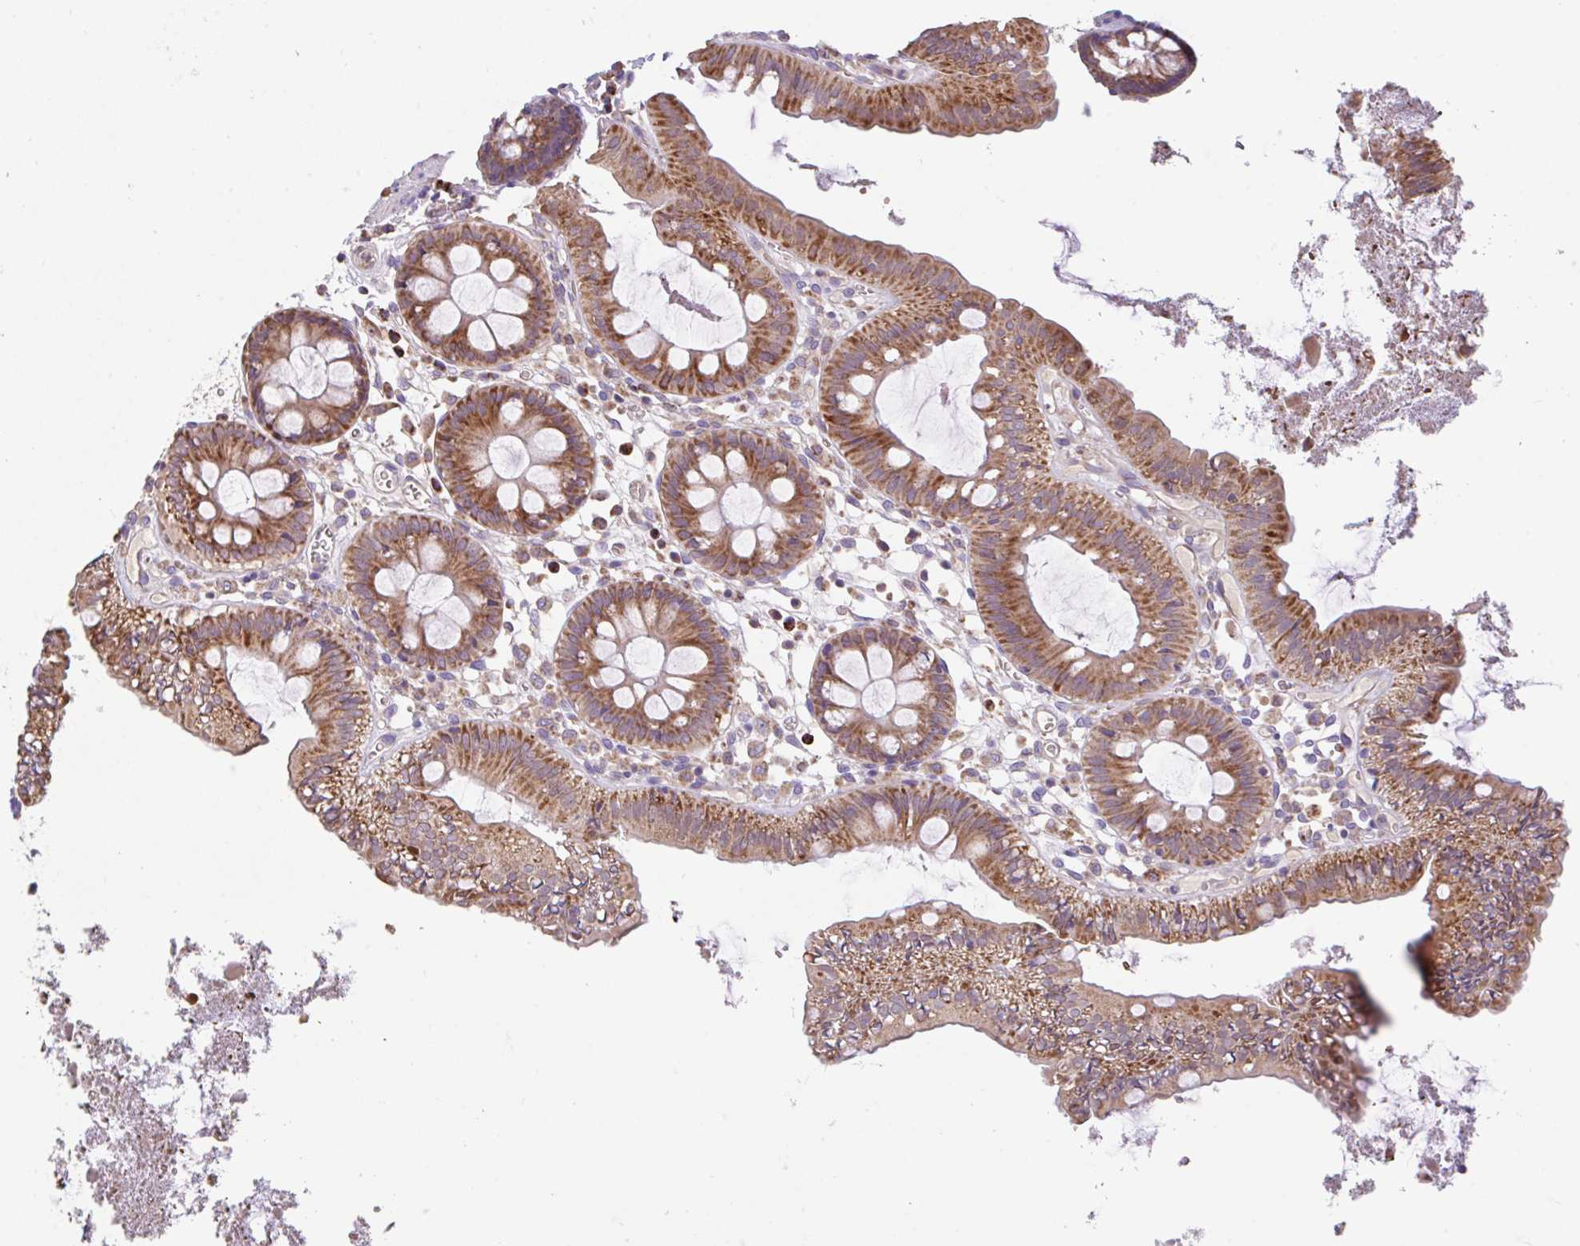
{"staining": {"intensity": "weak", "quantity": ">75%", "location": "cytoplasmic/membranous"}, "tissue": "colon", "cell_type": "Endothelial cells", "image_type": "normal", "snomed": [{"axis": "morphology", "description": "Normal tissue, NOS"}, {"axis": "topography", "description": "Colon"}, {"axis": "topography", "description": "Peripheral nerve tissue"}], "caption": "IHC micrograph of benign colon: colon stained using immunohistochemistry shows low levels of weak protein expression localized specifically in the cytoplasmic/membranous of endothelial cells, appearing as a cytoplasmic/membranous brown color.", "gene": "RALBP1", "patient": {"sex": "male", "age": 84}}